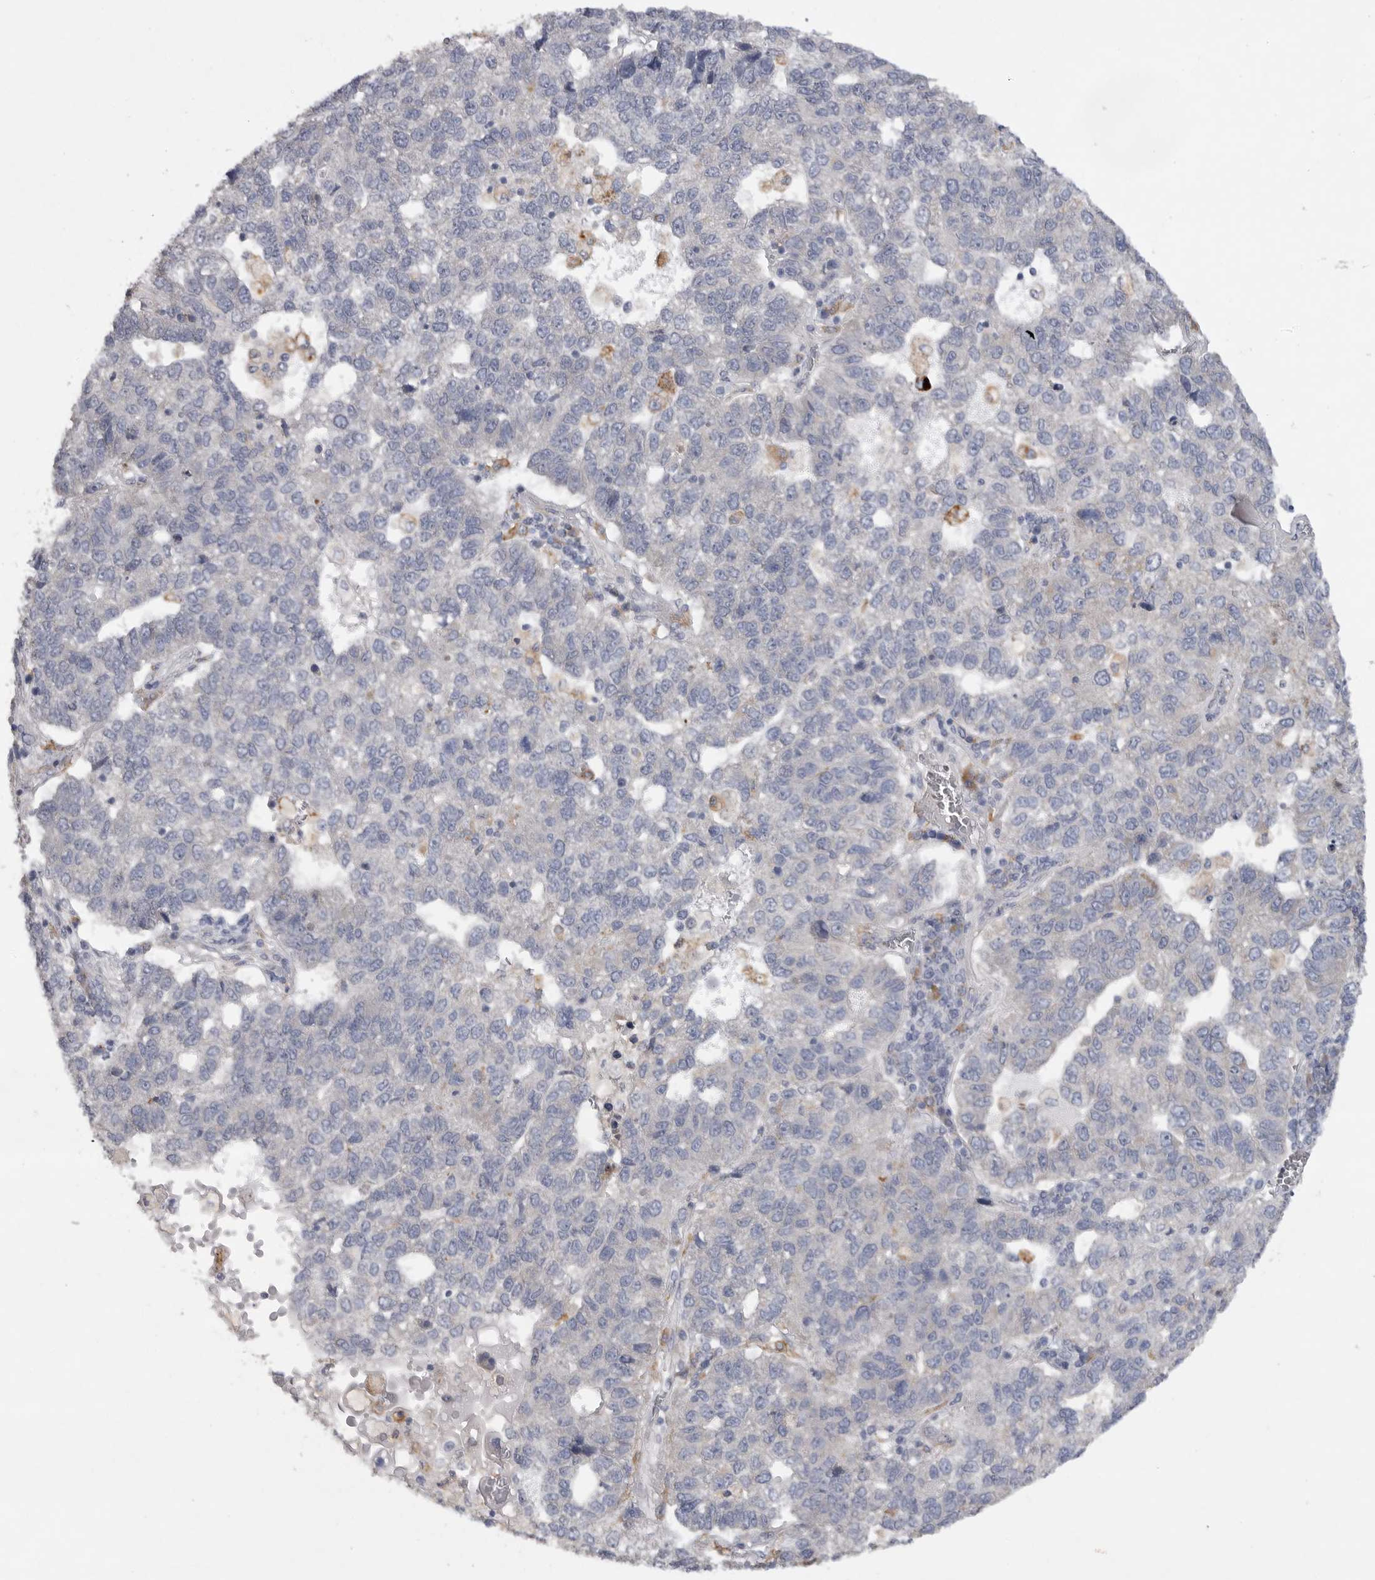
{"staining": {"intensity": "negative", "quantity": "none", "location": "none"}, "tissue": "pancreatic cancer", "cell_type": "Tumor cells", "image_type": "cancer", "snomed": [{"axis": "morphology", "description": "Adenocarcinoma, NOS"}, {"axis": "topography", "description": "Pancreas"}], "caption": "Immunohistochemical staining of pancreatic cancer displays no significant staining in tumor cells. (DAB immunohistochemistry (IHC) visualized using brightfield microscopy, high magnification).", "gene": "EDEM3", "patient": {"sex": "female", "age": 61}}